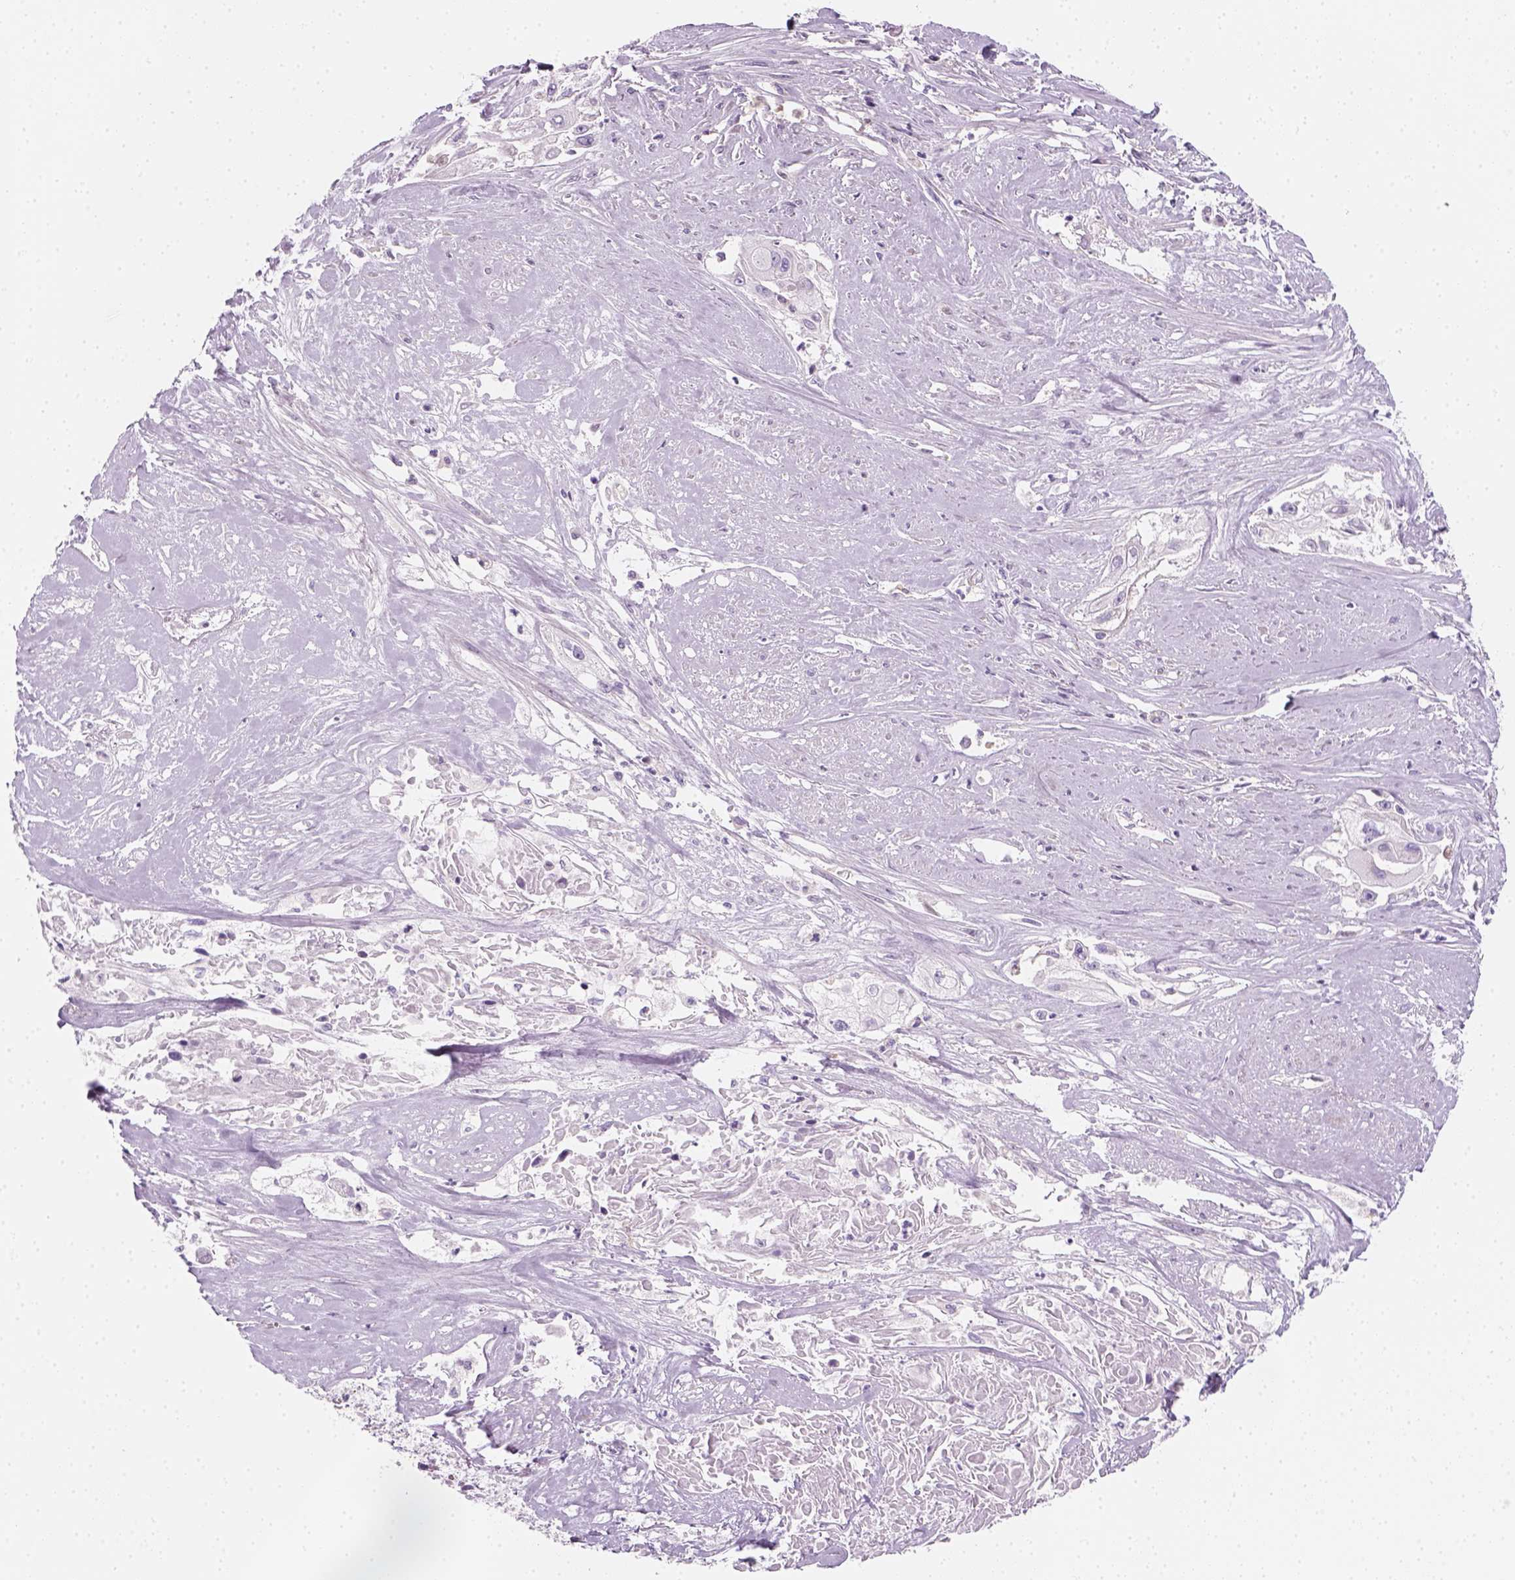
{"staining": {"intensity": "negative", "quantity": "none", "location": "none"}, "tissue": "cervical cancer", "cell_type": "Tumor cells", "image_type": "cancer", "snomed": [{"axis": "morphology", "description": "Squamous cell carcinoma, NOS"}, {"axis": "topography", "description": "Cervix"}], "caption": "High magnification brightfield microscopy of squamous cell carcinoma (cervical) stained with DAB (brown) and counterstained with hematoxylin (blue): tumor cells show no significant positivity.", "gene": "AWAT2", "patient": {"sex": "female", "age": 49}}